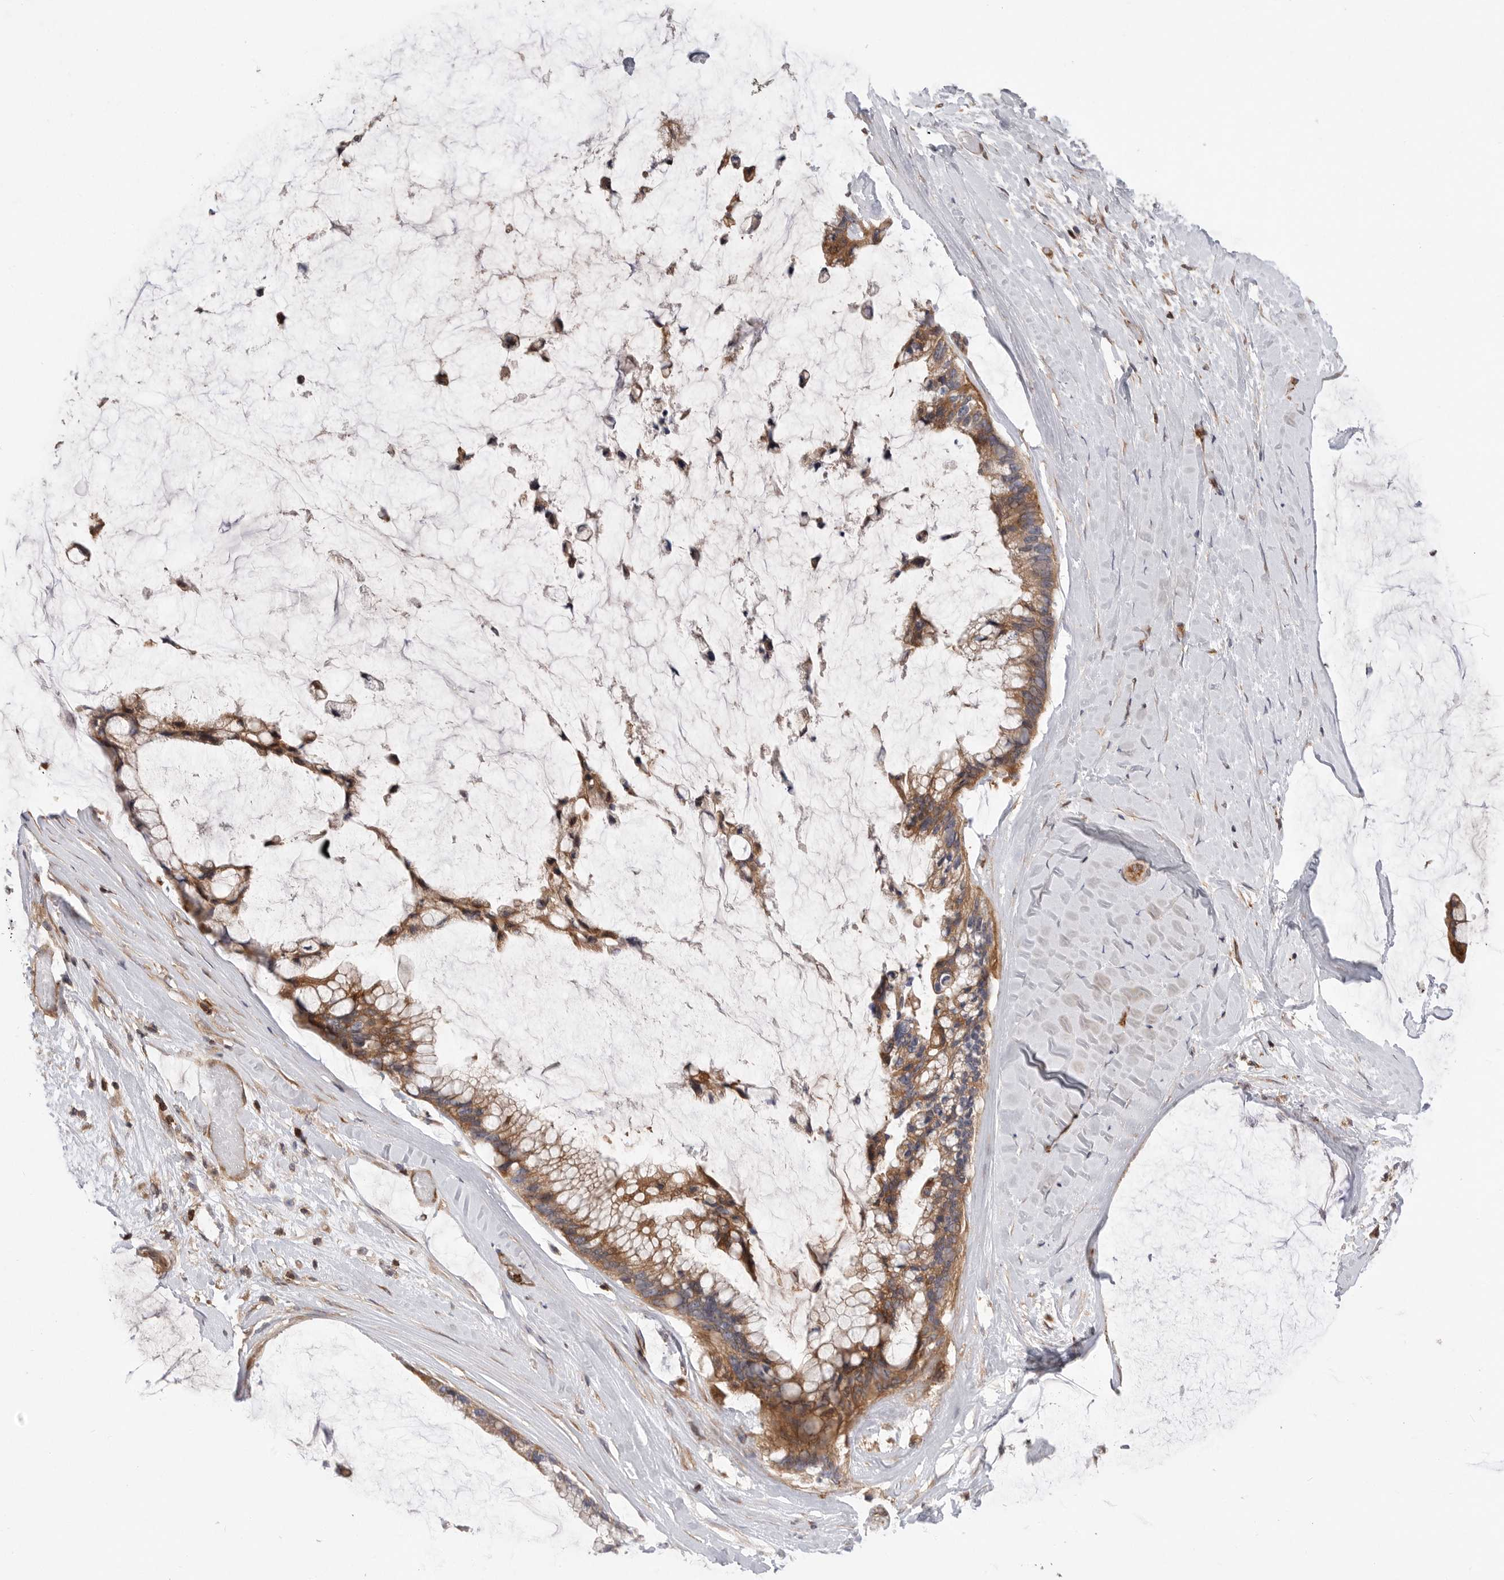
{"staining": {"intensity": "moderate", "quantity": ">75%", "location": "cytoplasmic/membranous"}, "tissue": "ovarian cancer", "cell_type": "Tumor cells", "image_type": "cancer", "snomed": [{"axis": "morphology", "description": "Cystadenocarcinoma, mucinous, NOS"}, {"axis": "topography", "description": "Ovary"}], "caption": "Immunohistochemical staining of ovarian cancer displays medium levels of moderate cytoplasmic/membranous protein expression in approximately >75% of tumor cells.", "gene": "PRKCH", "patient": {"sex": "female", "age": 39}}